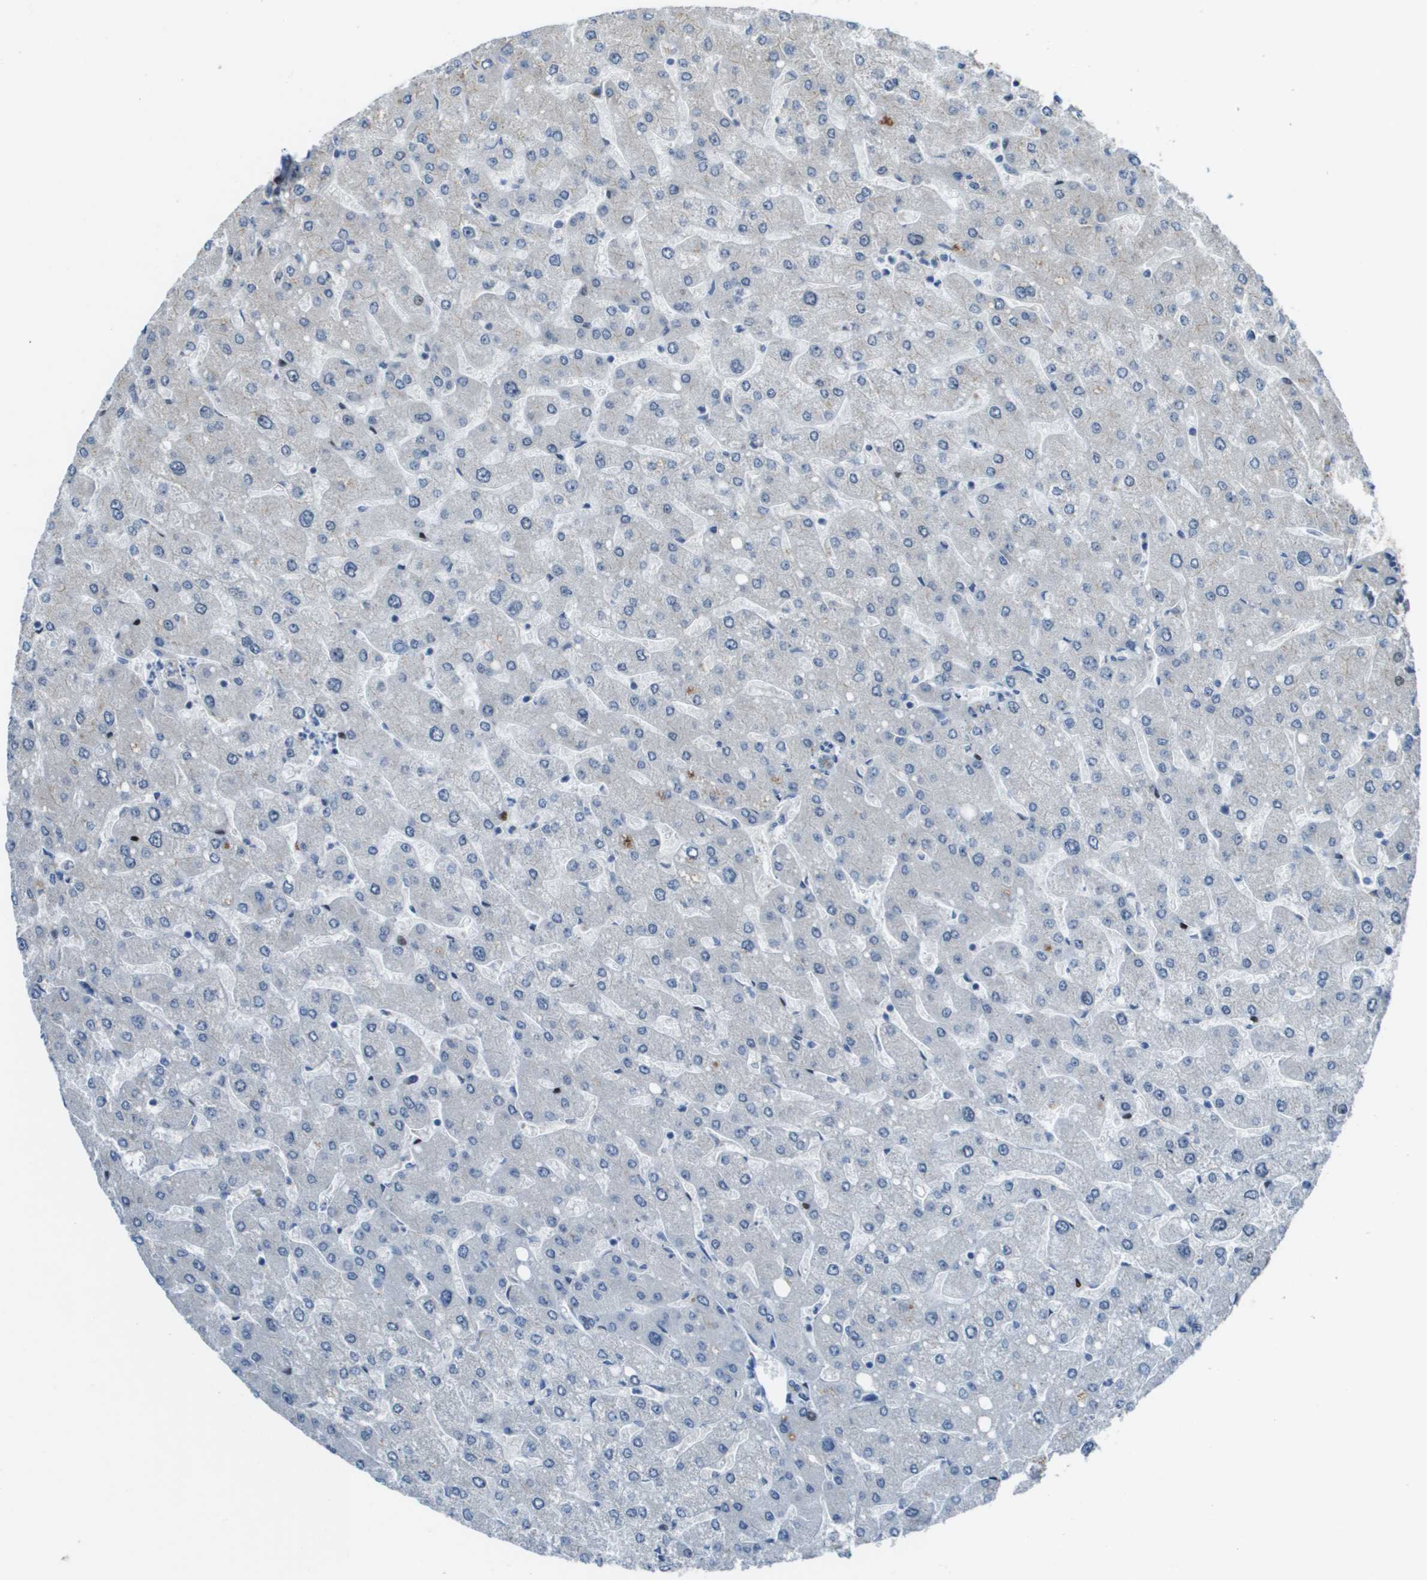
{"staining": {"intensity": "negative", "quantity": "none", "location": "none"}, "tissue": "liver", "cell_type": "Cholangiocytes", "image_type": "normal", "snomed": [{"axis": "morphology", "description": "Normal tissue, NOS"}, {"axis": "topography", "description": "Liver"}], "caption": "The histopathology image displays no staining of cholangiocytes in normal liver. (DAB immunohistochemistry (IHC), high magnification).", "gene": "MGAT3", "patient": {"sex": "male", "age": 55}}